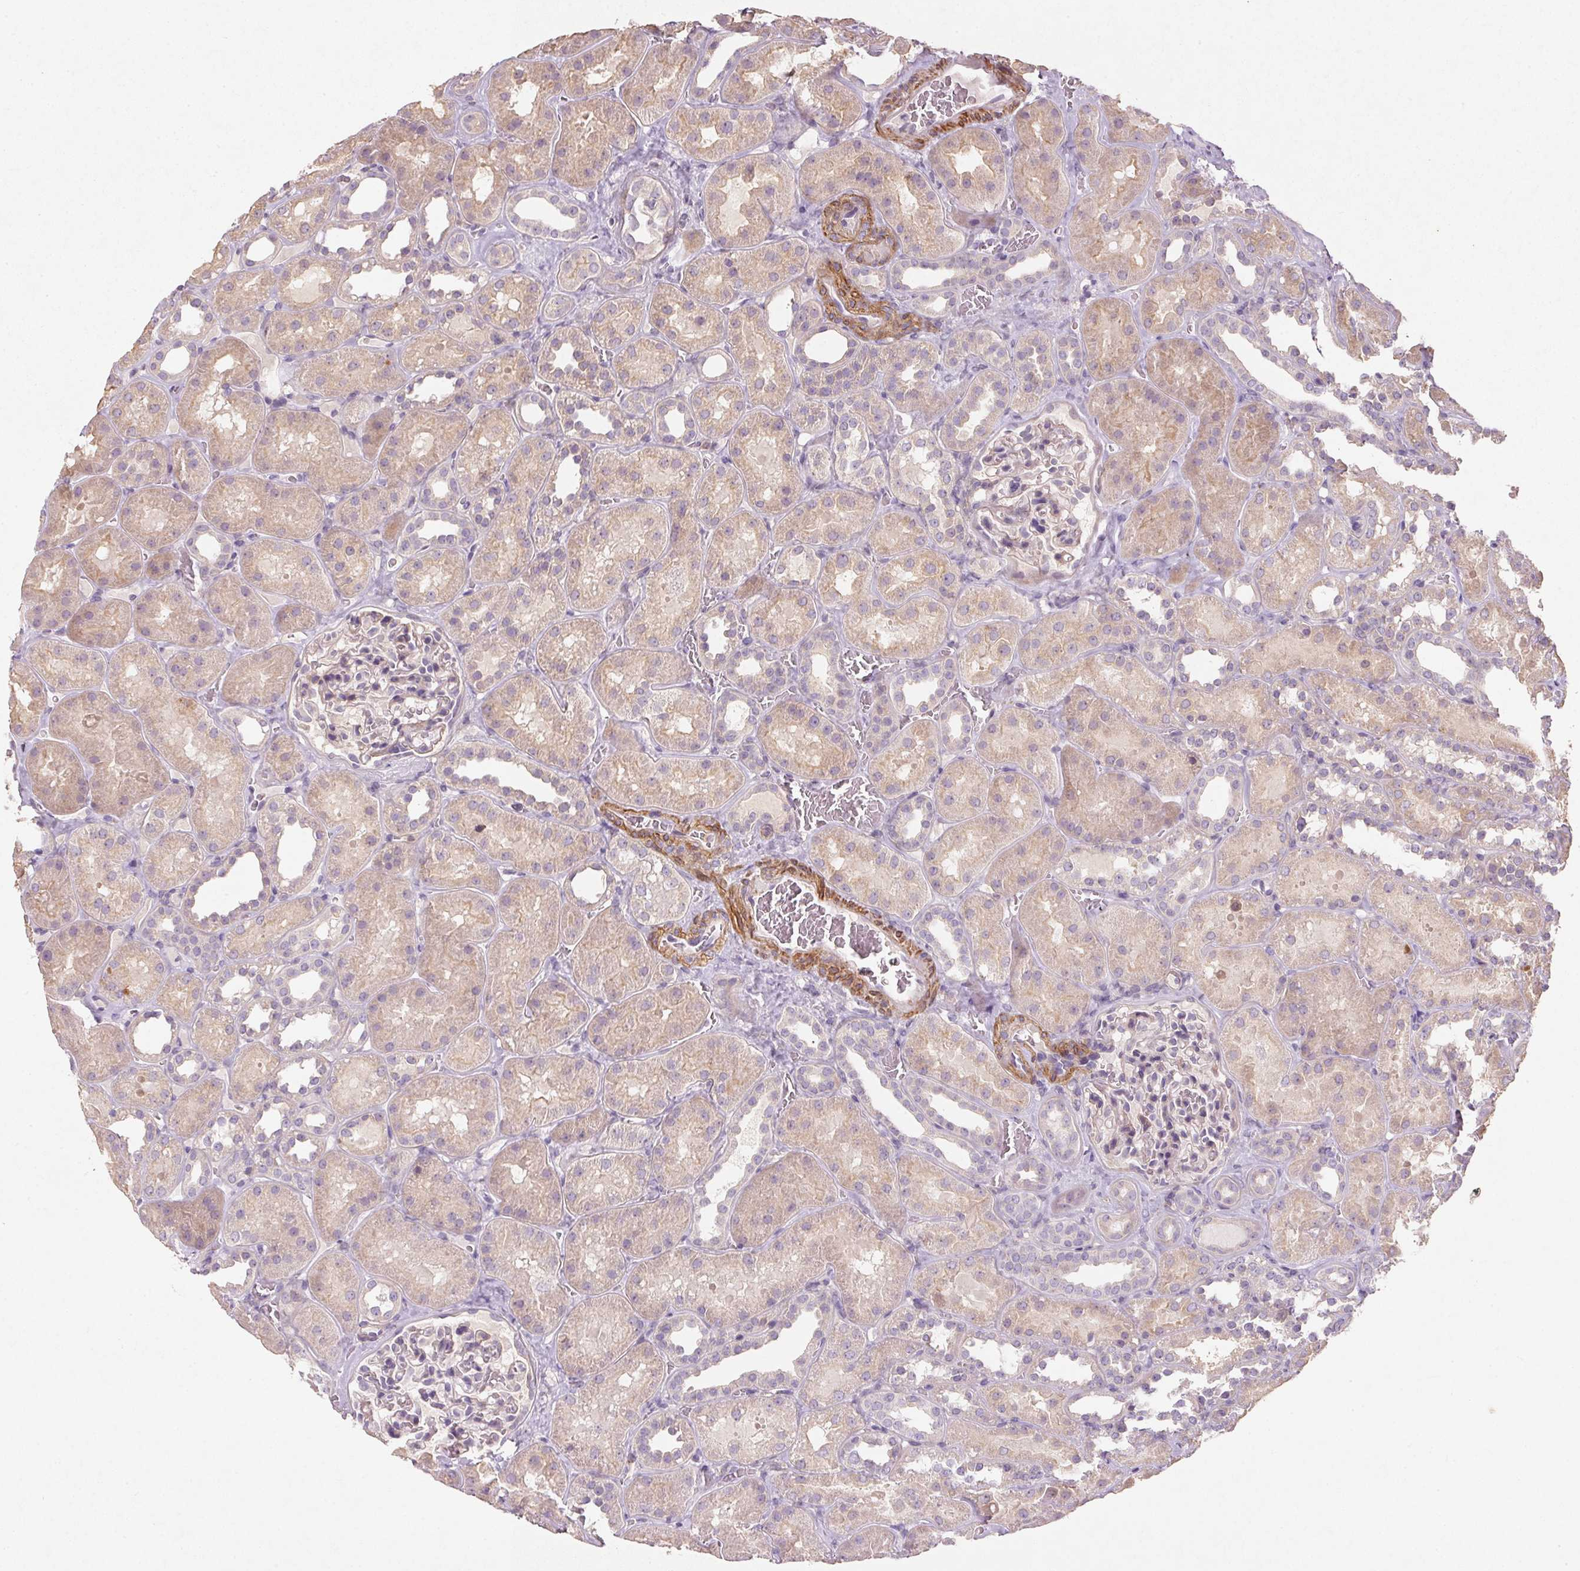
{"staining": {"intensity": "negative", "quantity": "none", "location": "none"}, "tissue": "kidney", "cell_type": "Cells in glomeruli", "image_type": "normal", "snomed": [{"axis": "morphology", "description": "Normal tissue, NOS"}, {"axis": "topography", "description": "Kidney"}], "caption": "IHC image of benign human kidney stained for a protein (brown), which shows no expression in cells in glomeruli.", "gene": "KCNK15", "patient": {"sex": "female", "age": 41}}